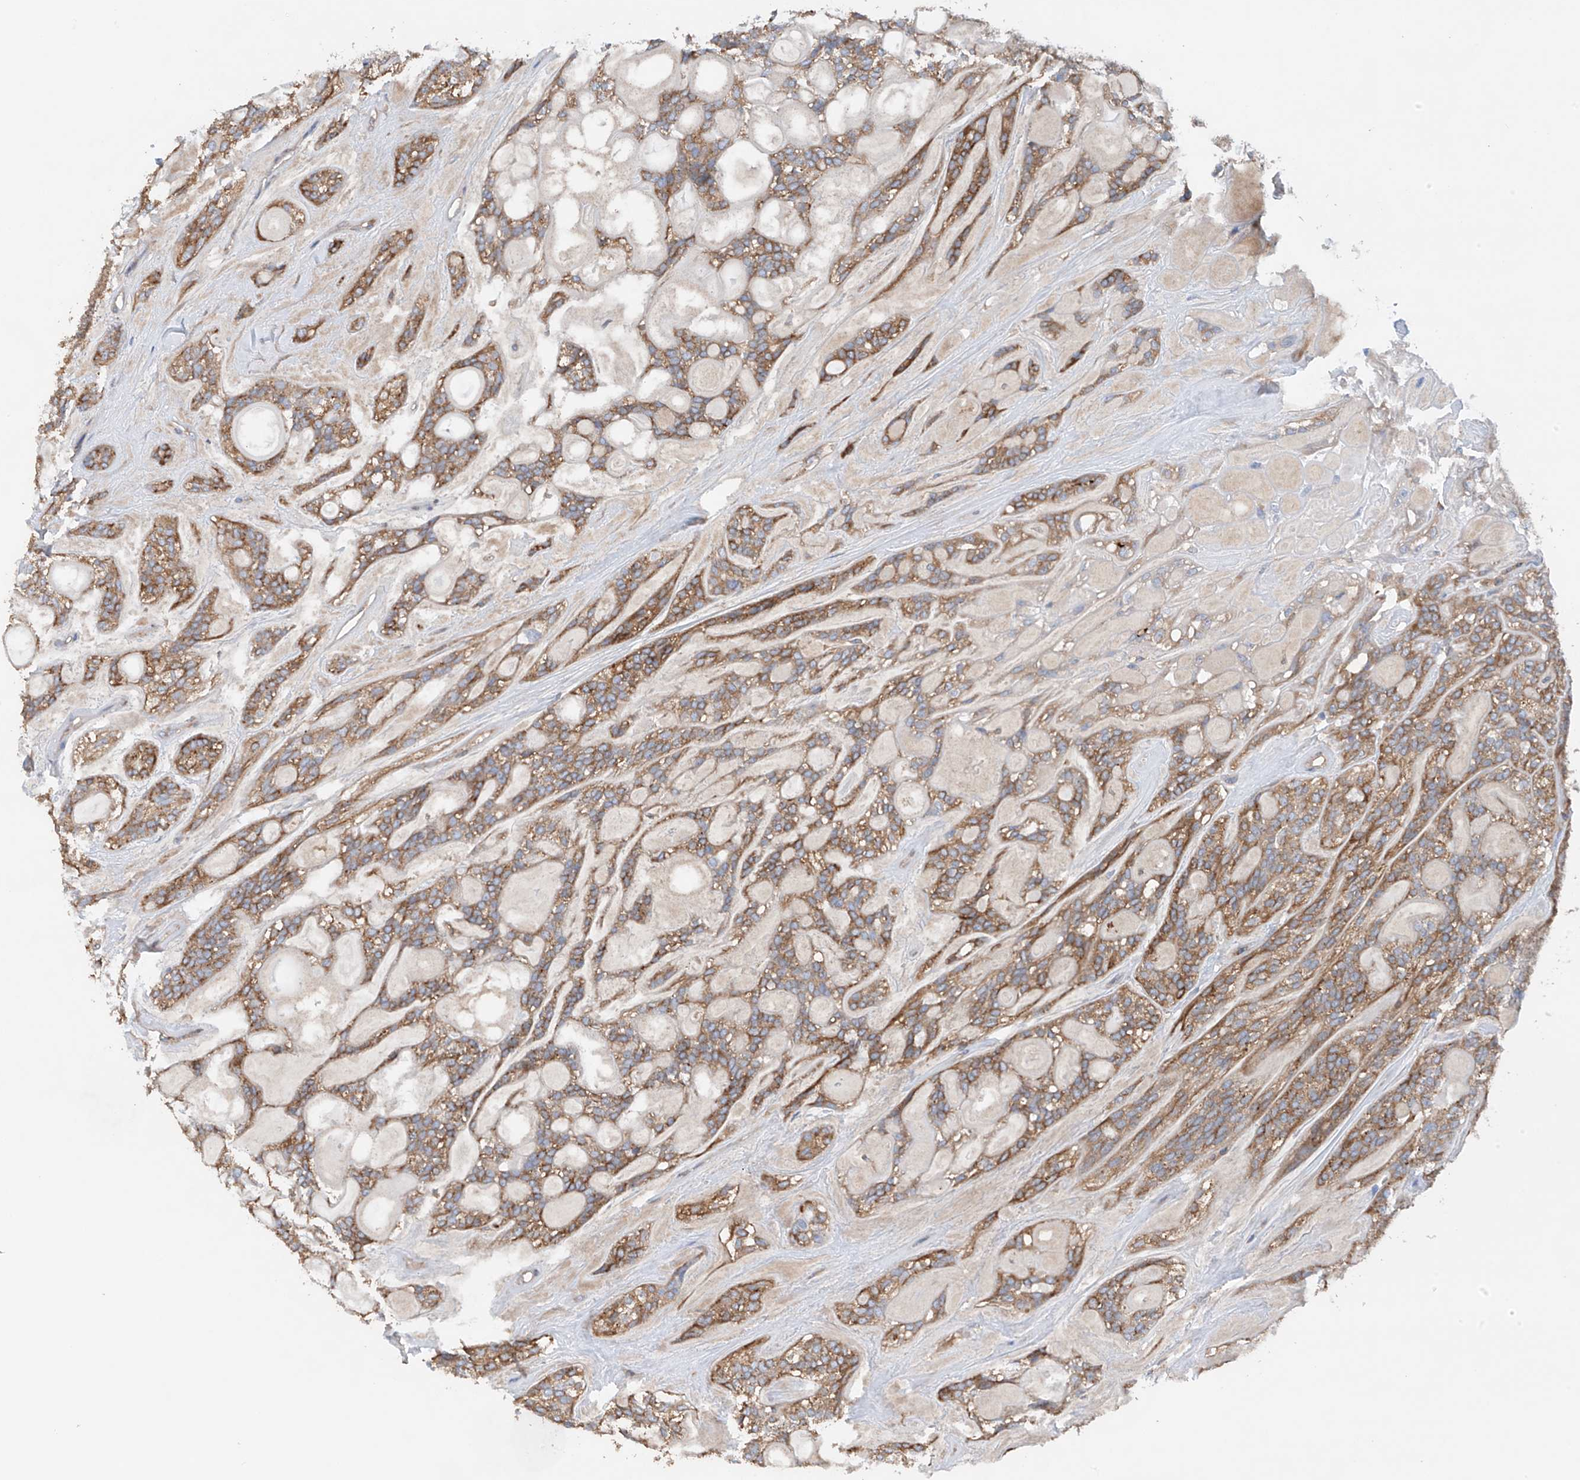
{"staining": {"intensity": "moderate", "quantity": ">75%", "location": "cytoplasmic/membranous"}, "tissue": "head and neck cancer", "cell_type": "Tumor cells", "image_type": "cancer", "snomed": [{"axis": "morphology", "description": "Adenocarcinoma, NOS"}, {"axis": "topography", "description": "Head-Neck"}], "caption": "This micrograph demonstrates adenocarcinoma (head and neck) stained with immunohistochemistry (IHC) to label a protein in brown. The cytoplasmic/membranous of tumor cells show moderate positivity for the protein. Nuclei are counter-stained blue.", "gene": "PHACTR2", "patient": {"sex": "male", "age": 66}}